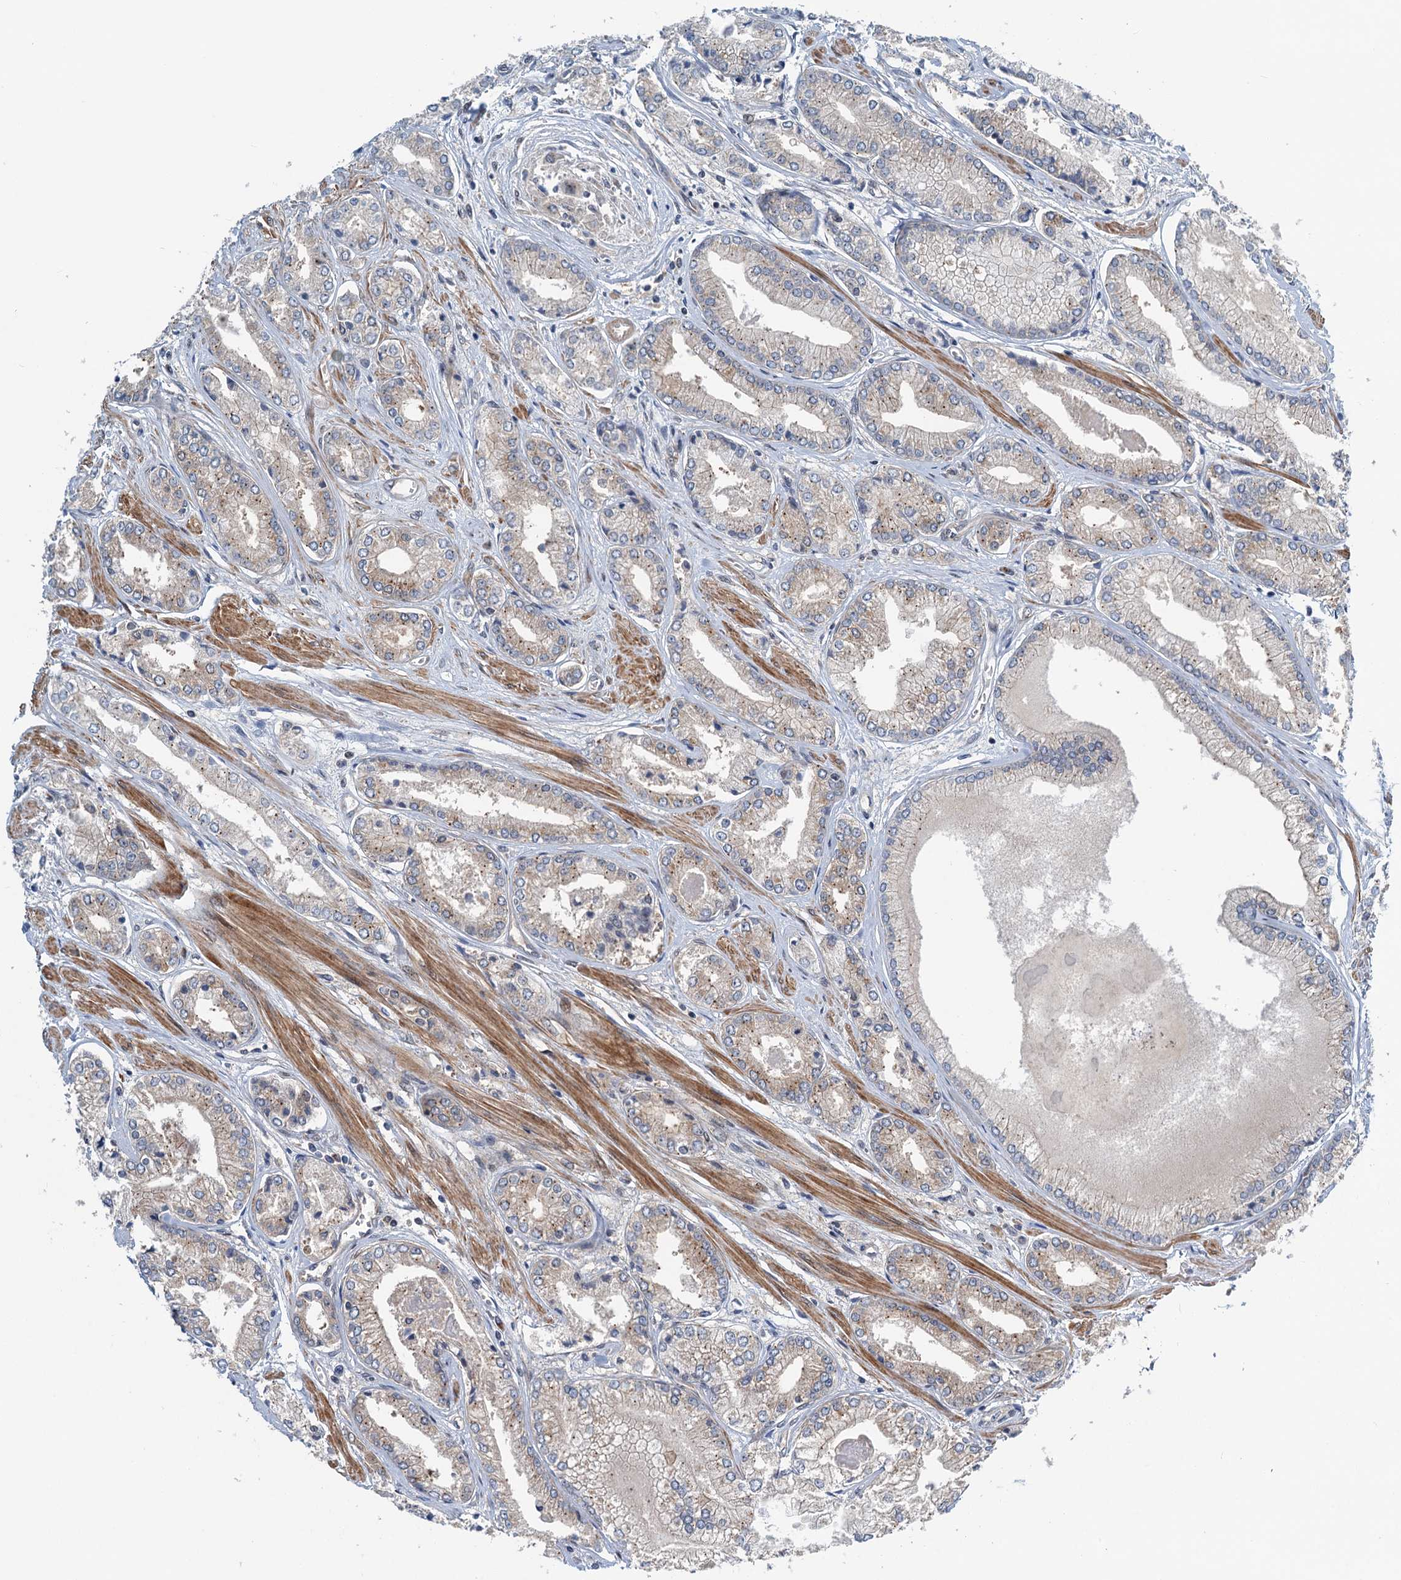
{"staining": {"intensity": "weak", "quantity": "<25%", "location": "cytoplasmic/membranous"}, "tissue": "prostate cancer", "cell_type": "Tumor cells", "image_type": "cancer", "snomed": [{"axis": "morphology", "description": "Adenocarcinoma, Low grade"}, {"axis": "topography", "description": "Prostate"}], "caption": "IHC histopathology image of human prostate cancer stained for a protein (brown), which shows no positivity in tumor cells.", "gene": "DYNC2I2", "patient": {"sex": "male", "age": 60}}